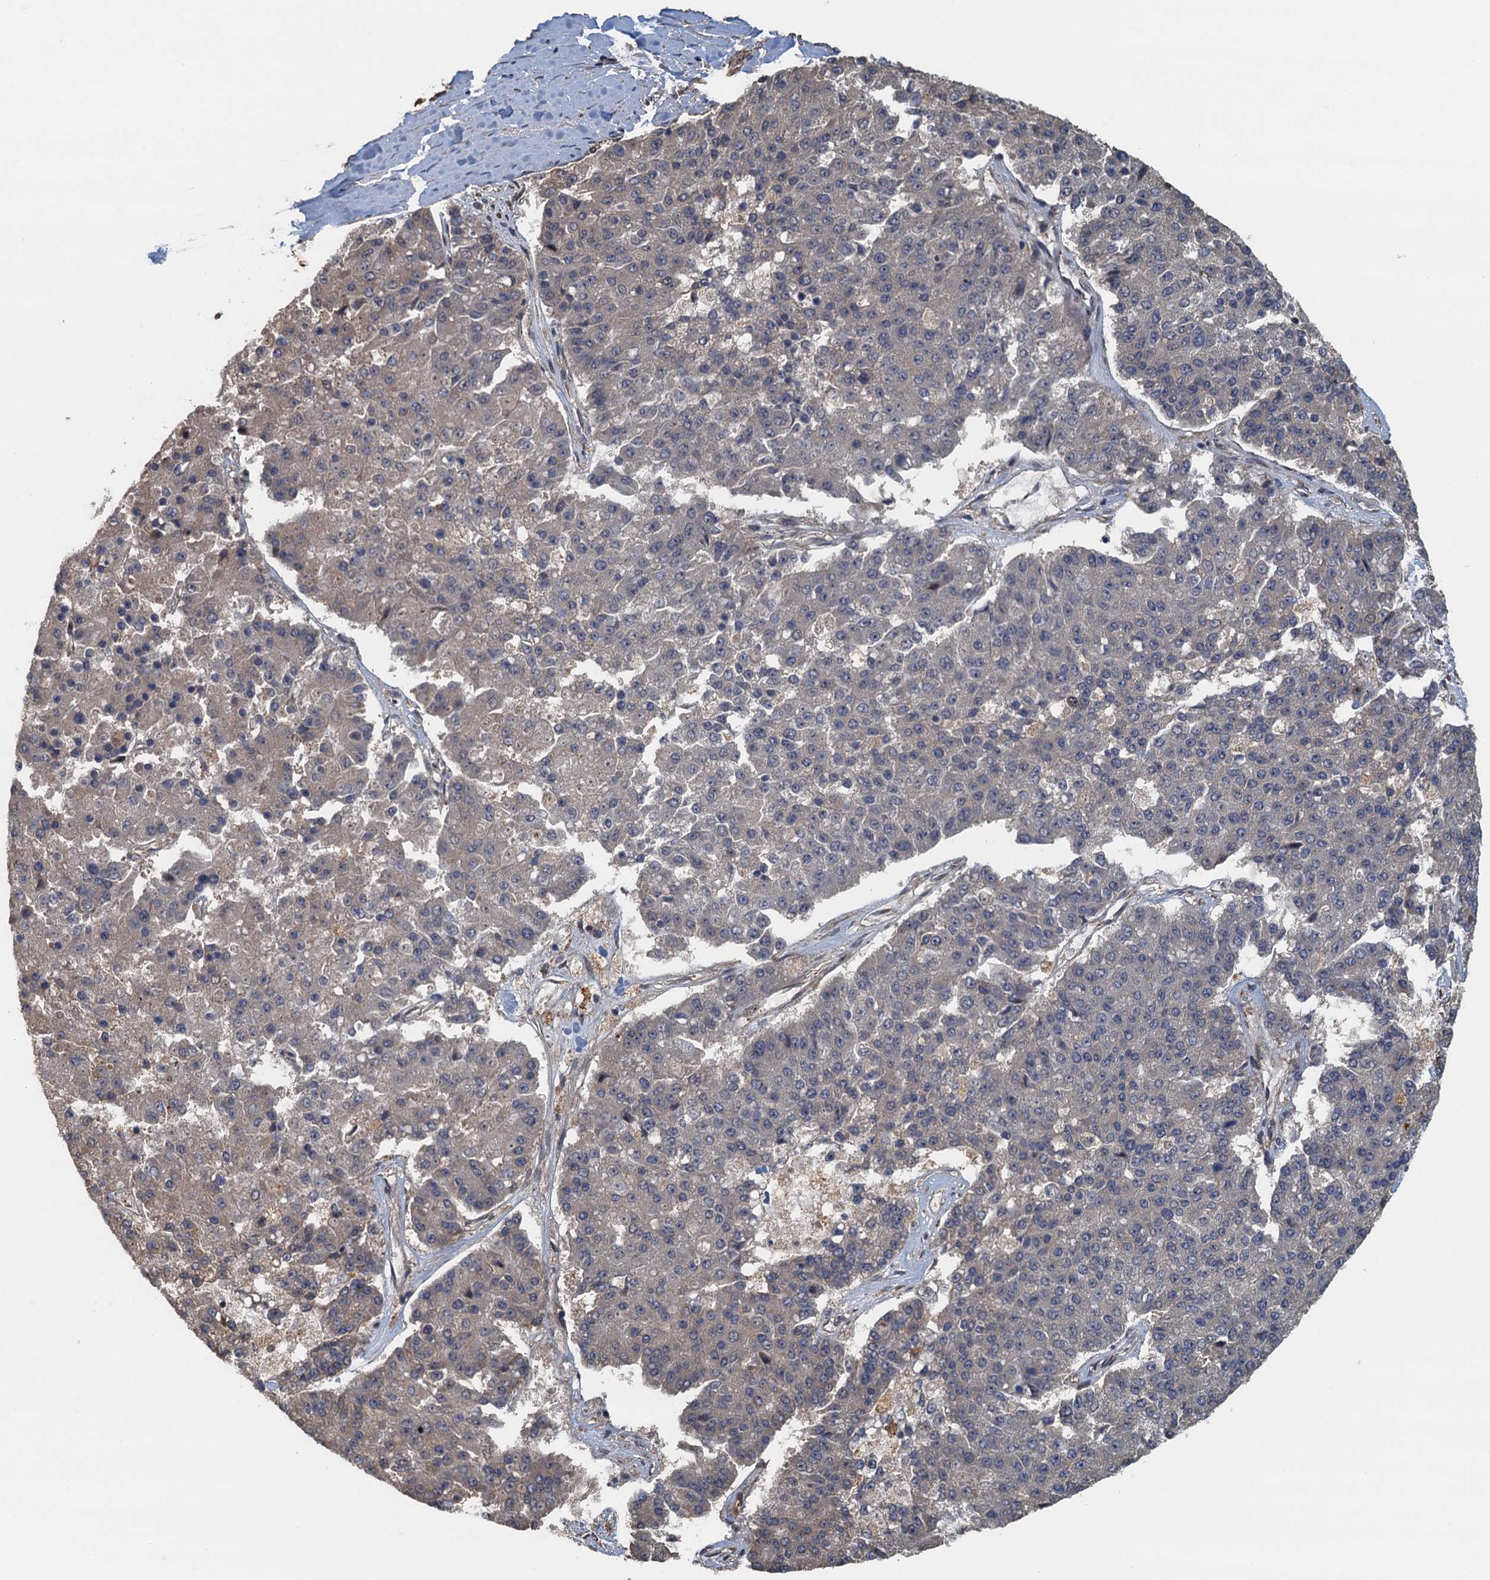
{"staining": {"intensity": "weak", "quantity": "<25%", "location": "cytoplasmic/membranous"}, "tissue": "pancreatic cancer", "cell_type": "Tumor cells", "image_type": "cancer", "snomed": [{"axis": "morphology", "description": "Adenocarcinoma, NOS"}, {"axis": "topography", "description": "Pancreas"}], "caption": "Pancreatic cancer (adenocarcinoma) was stained to show a protein in brown. There is no significant expression in tumor cells.", "gene": "MEAK7", "patient": {"sex": "male", "age": 50}}